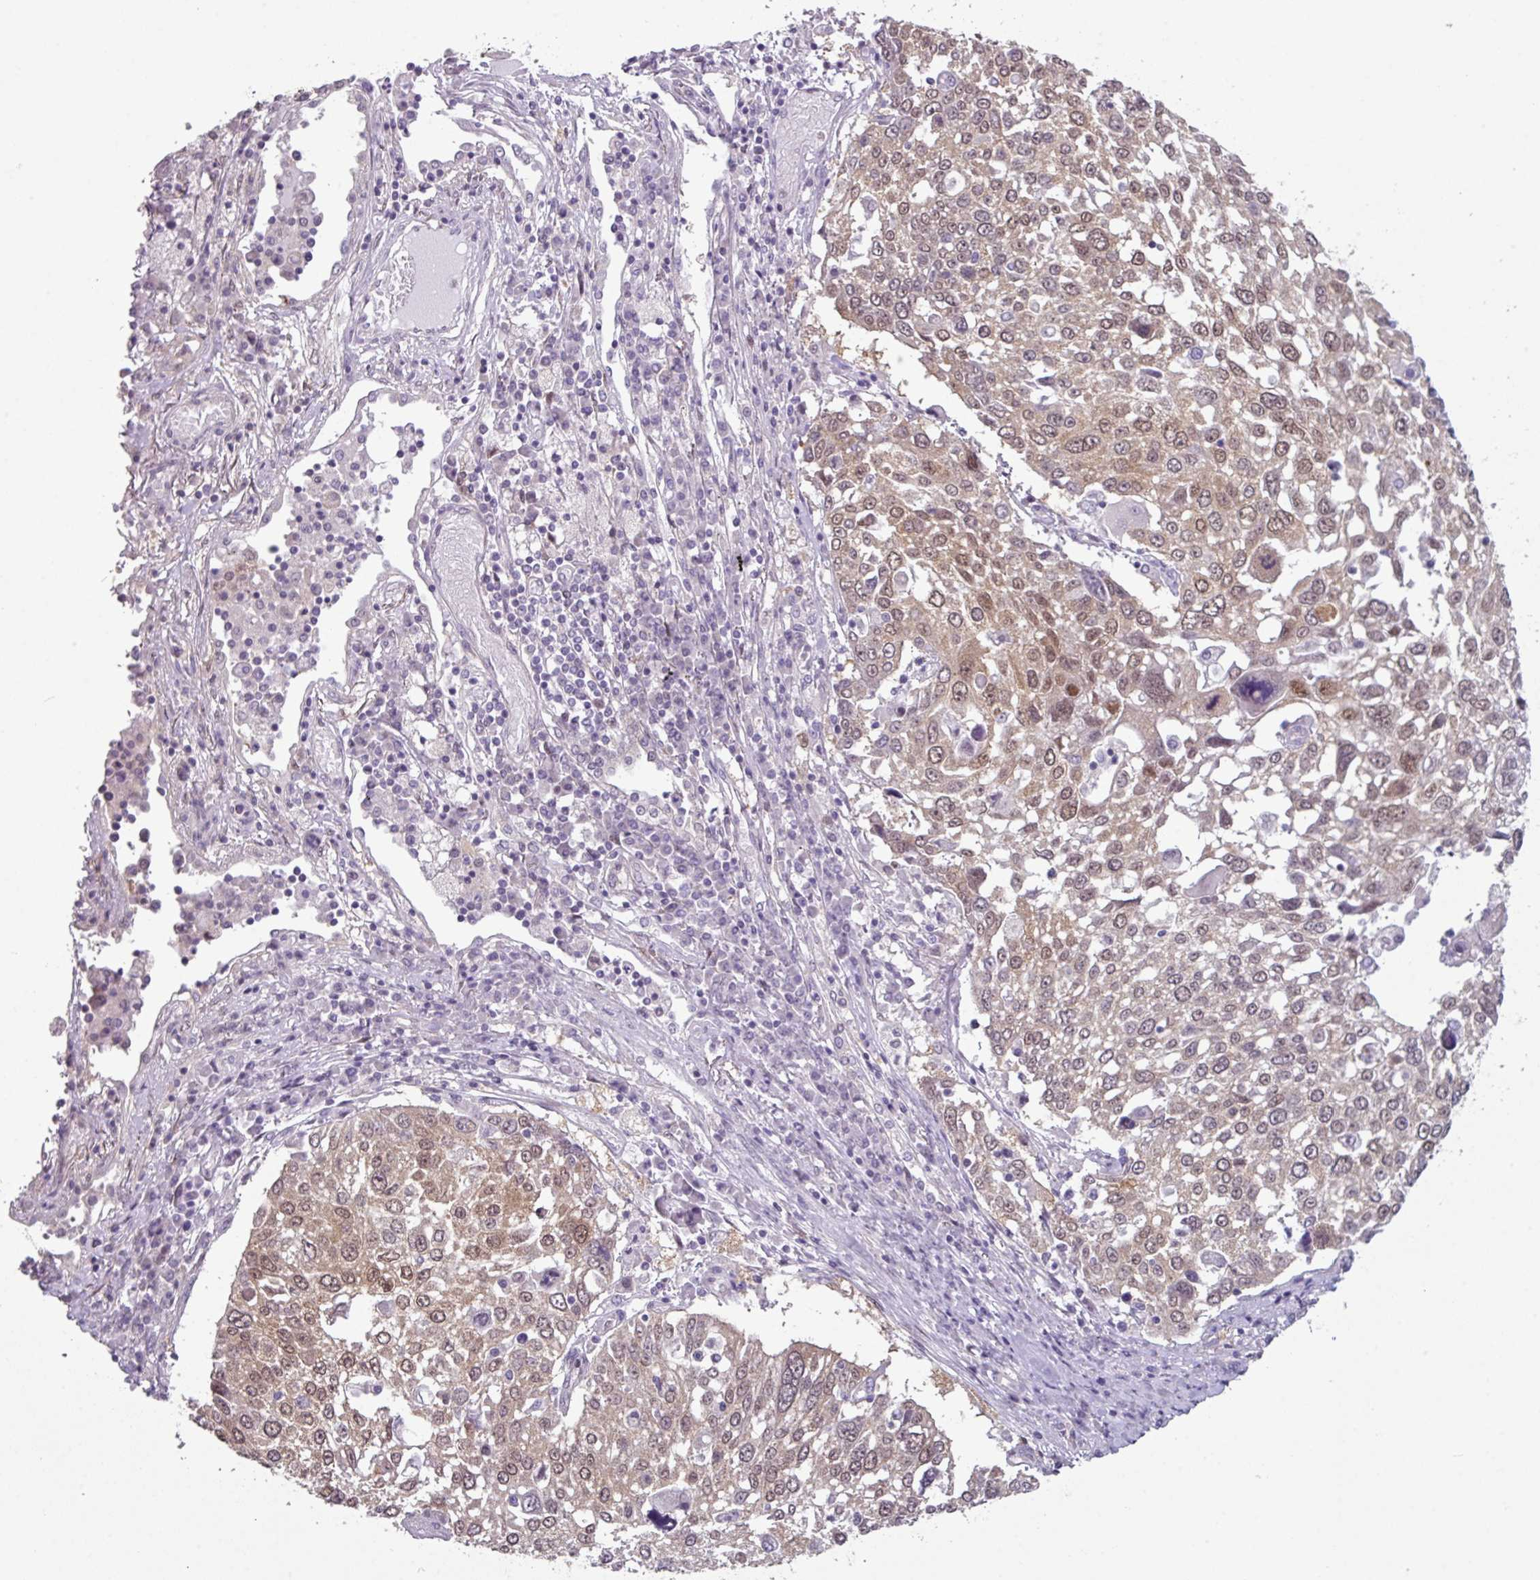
{"staining": {"intensity": "moderate", "quantity": ">75%", "location": "nuclear"}, "tissue": "lung cancer", "cell_type": "Tumor cells", "image_type": "cancer", "snomed": [{"axis": "morphology", "description": "Squamous cell carcinoma, NOS"}, {"axis": "topography", "description": "Lung"}], "caption": "A brown stain labels moderate nuclear expression of a protein in human squamous cell carcinoma (lung) tumor cells.", "gene": "TTLL12", "patient": {"sex": "male", "age": 65}}